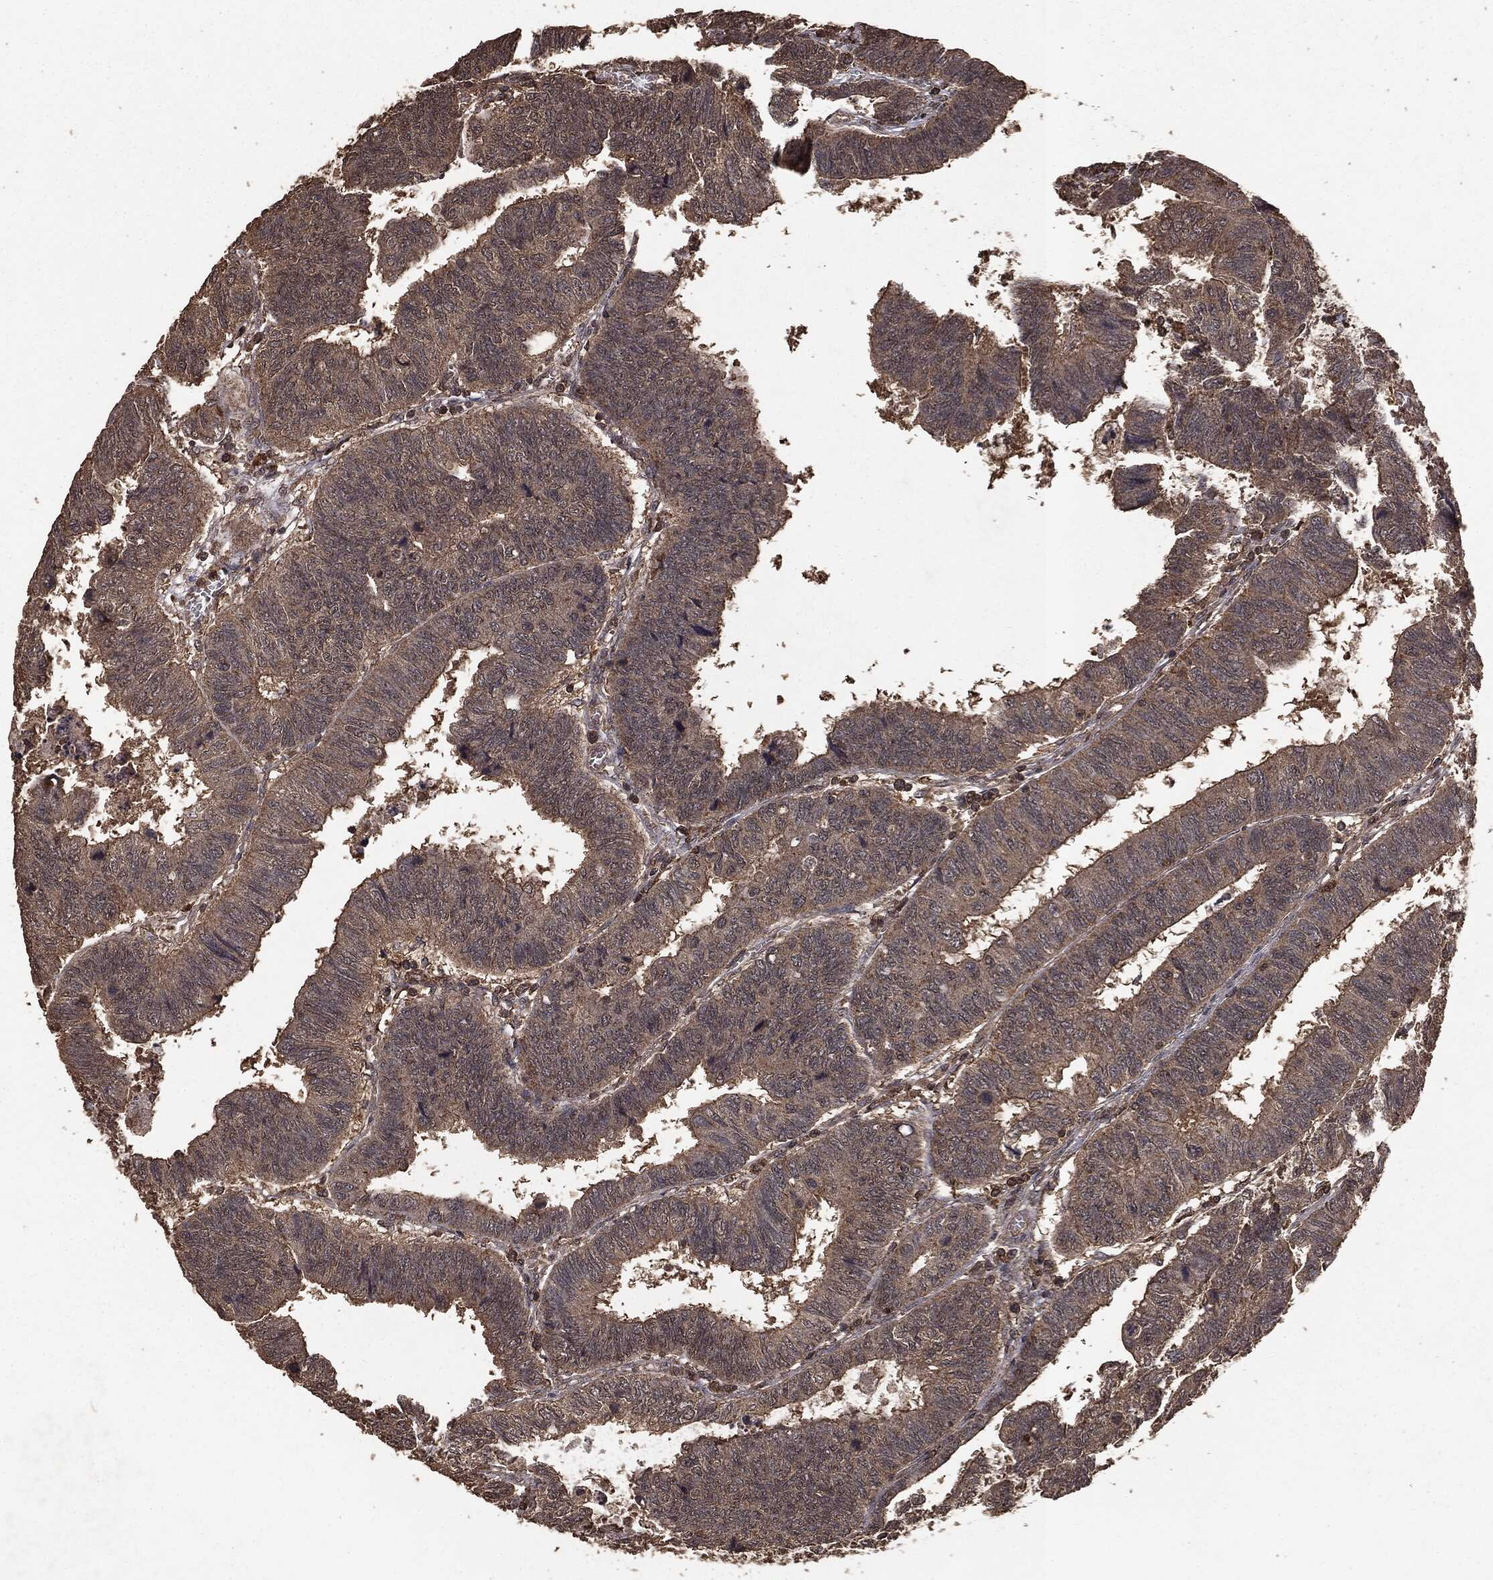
{"staining": {"intensity": "weak", "quantity": ">75%", "location": "cytoplasmic/membranous"}, "tissue": "colorectal cancer", "cell_type": "Tumor cells", "image_type": "cancer", "snomed": [{"axis": "morphology", "description": "Adenocarcinoma, NOS"}, {"axis": "topography", "description": "Colon"}], "caption": "This is an image of IHC staining of colorectal adenocarcinoma, which shows weak staining in the cytoplasmic/membranous of tumor cells.", "gene": "NME1", "patient": {"sex": "male", "age": 62}}